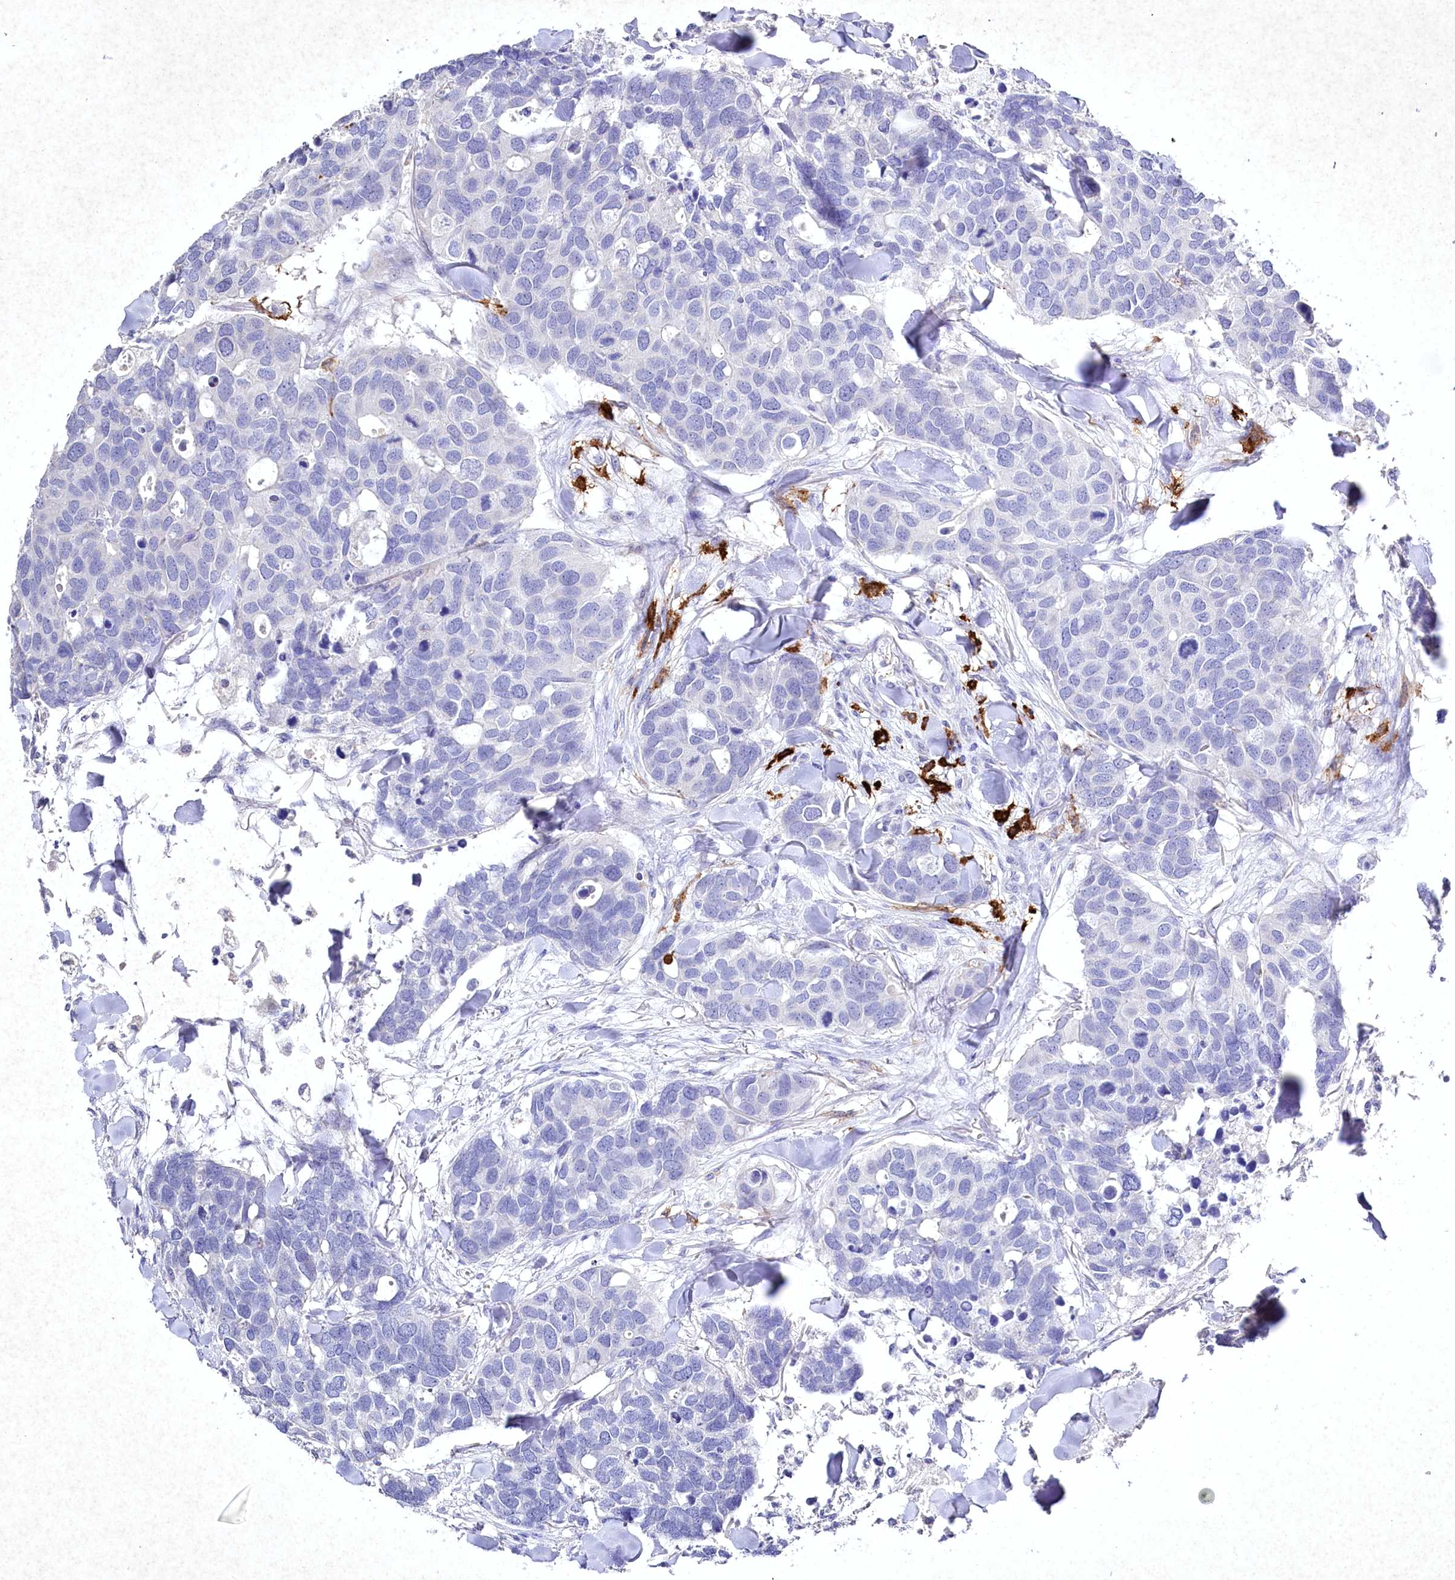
{"staining": {"intensity": "negative", "quantity": "none", "location": "none"}, "tissue": "breast cancer", "cell_type": "Tumor cells", "image_type": "cancer", "snomed": [{"axis": "morphology", "description": "Duct carcinoma"}, {"axis": "topography", "description": "Breast"}], "caption": "Tumor cells show no significant expression in breast cancer (invasive ductal carcinoma).", "gene": "CLEC4M", "patient": {"sex": "female", "age": 83}}